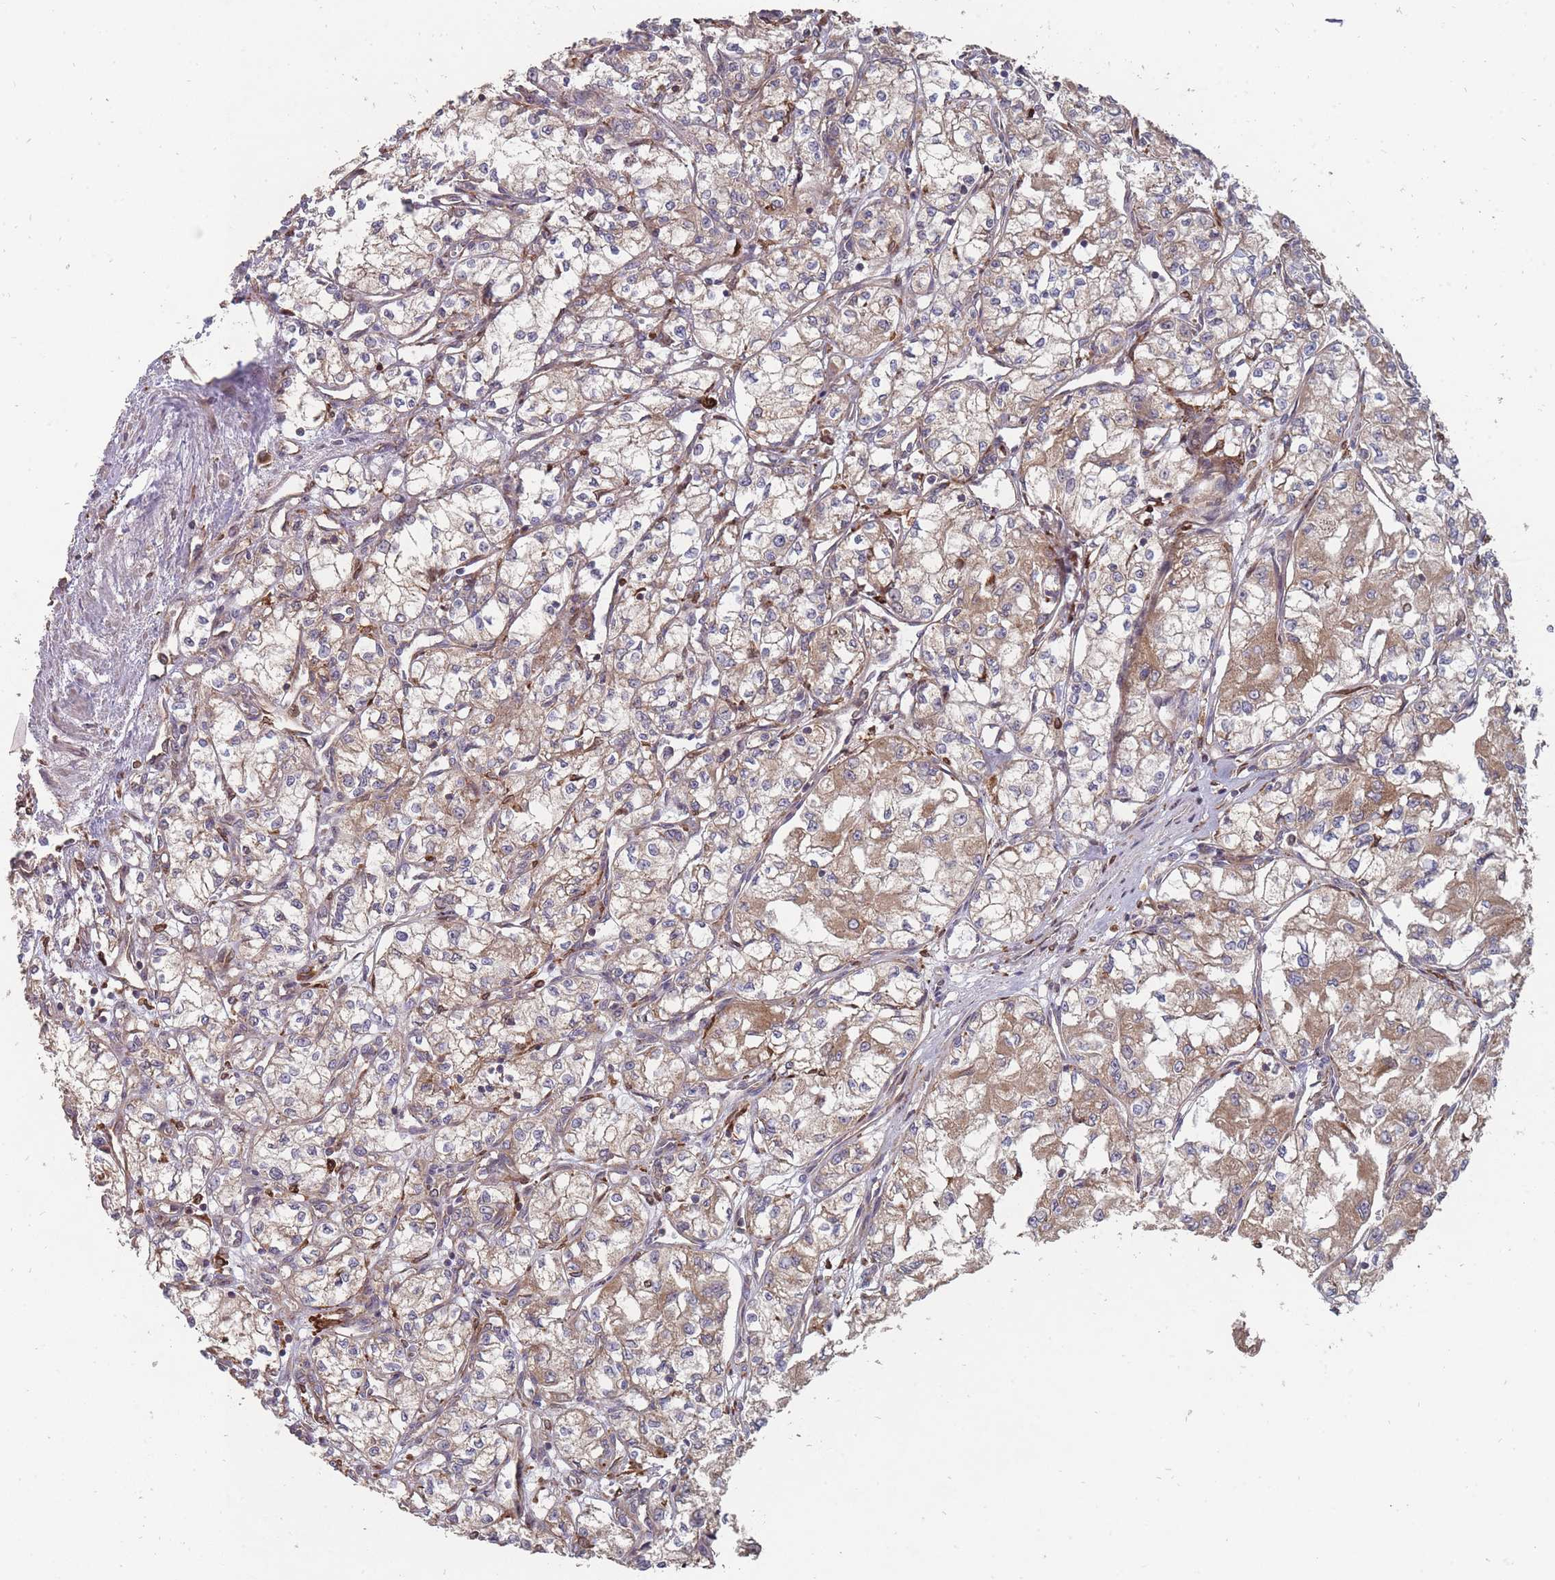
{"staining": {"intensity": "moderate", "quantity": ">75%", "location": "cytoplasmic/membranous"}, "tissue": "renal cancer", "cell_type": "Tumor cells", "image_type": "cancer", "snomed": [{"axis": "morphology", "description": "Adenocarcinoma, NOS"}, {"axis": "topography", "description": "Kidney"}], "caption": "Renal adenocarcinoma was stained to show a protein in brown. There is medium levels of moderate cytoplasmic/membranous positivity in approximately >75% of tumor cells.", "gene": "THSD7B", "patient": {"sex": "male", "age": 59}}